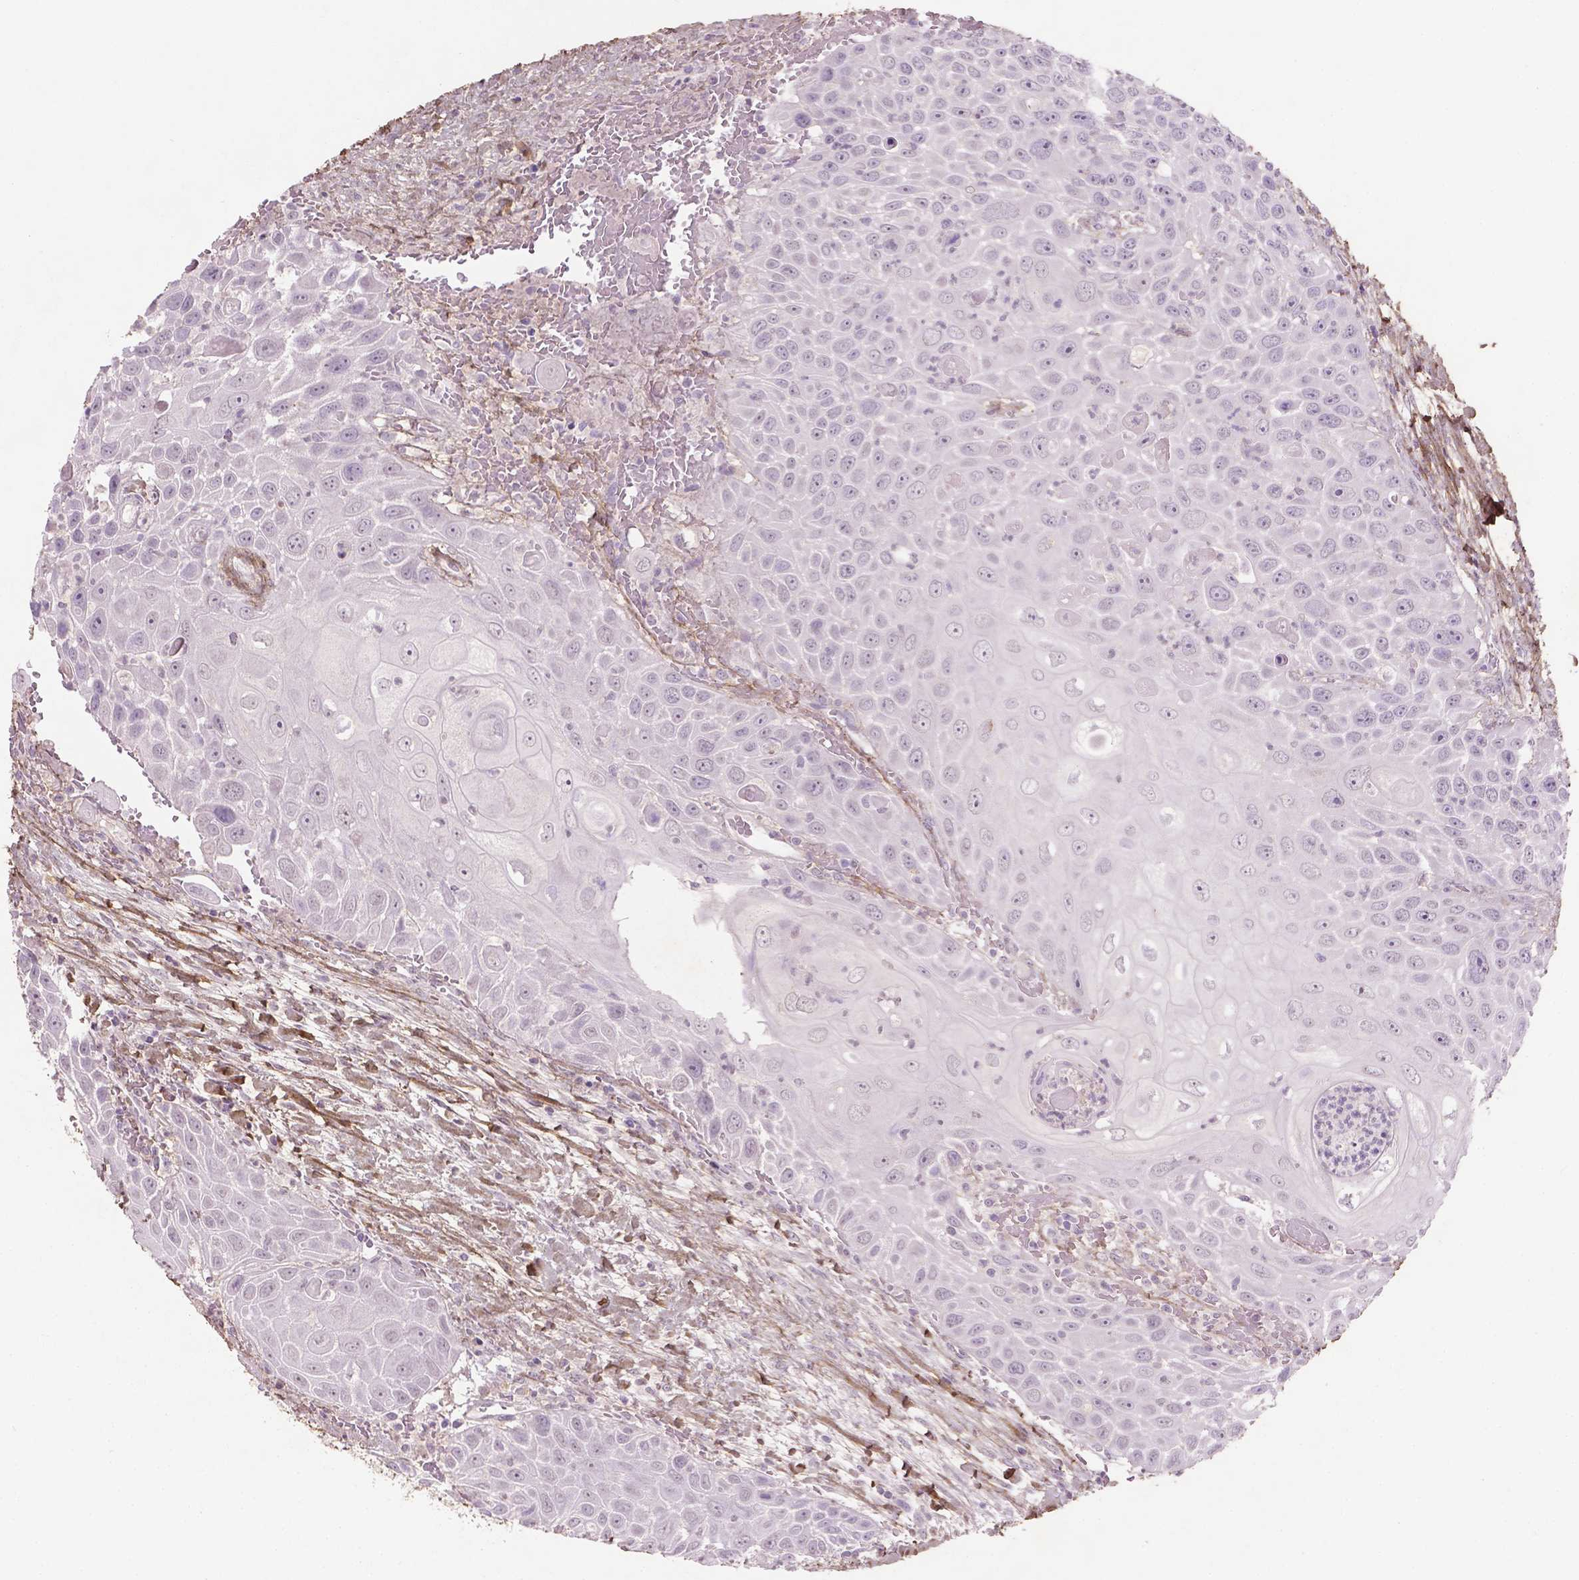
{"staining": {"intensity": "negative", "quantity": "none", "location": "none"}, "tissue": "head and neck cancer", "cell_type": "Tumor cells", "image_type": "cancer", "snomed": [{"axis": "morphology", "description": "Squamous cell carcinoma, NOS"}, {"axis": "topography", "description": "Head-Neck"}], "caption": "This is a histopathology image of IHC staining of squamous cell carcinoma (head and neck), which shows no positivity in tumor cells. Brightfield microscopy of immunohistochemistry (IHC) stained with DAB (brown) and hematoxylin (blue), captured at high magnification.", "gene": "DLG2", "patient": {"sex": "male", "age": 69}}